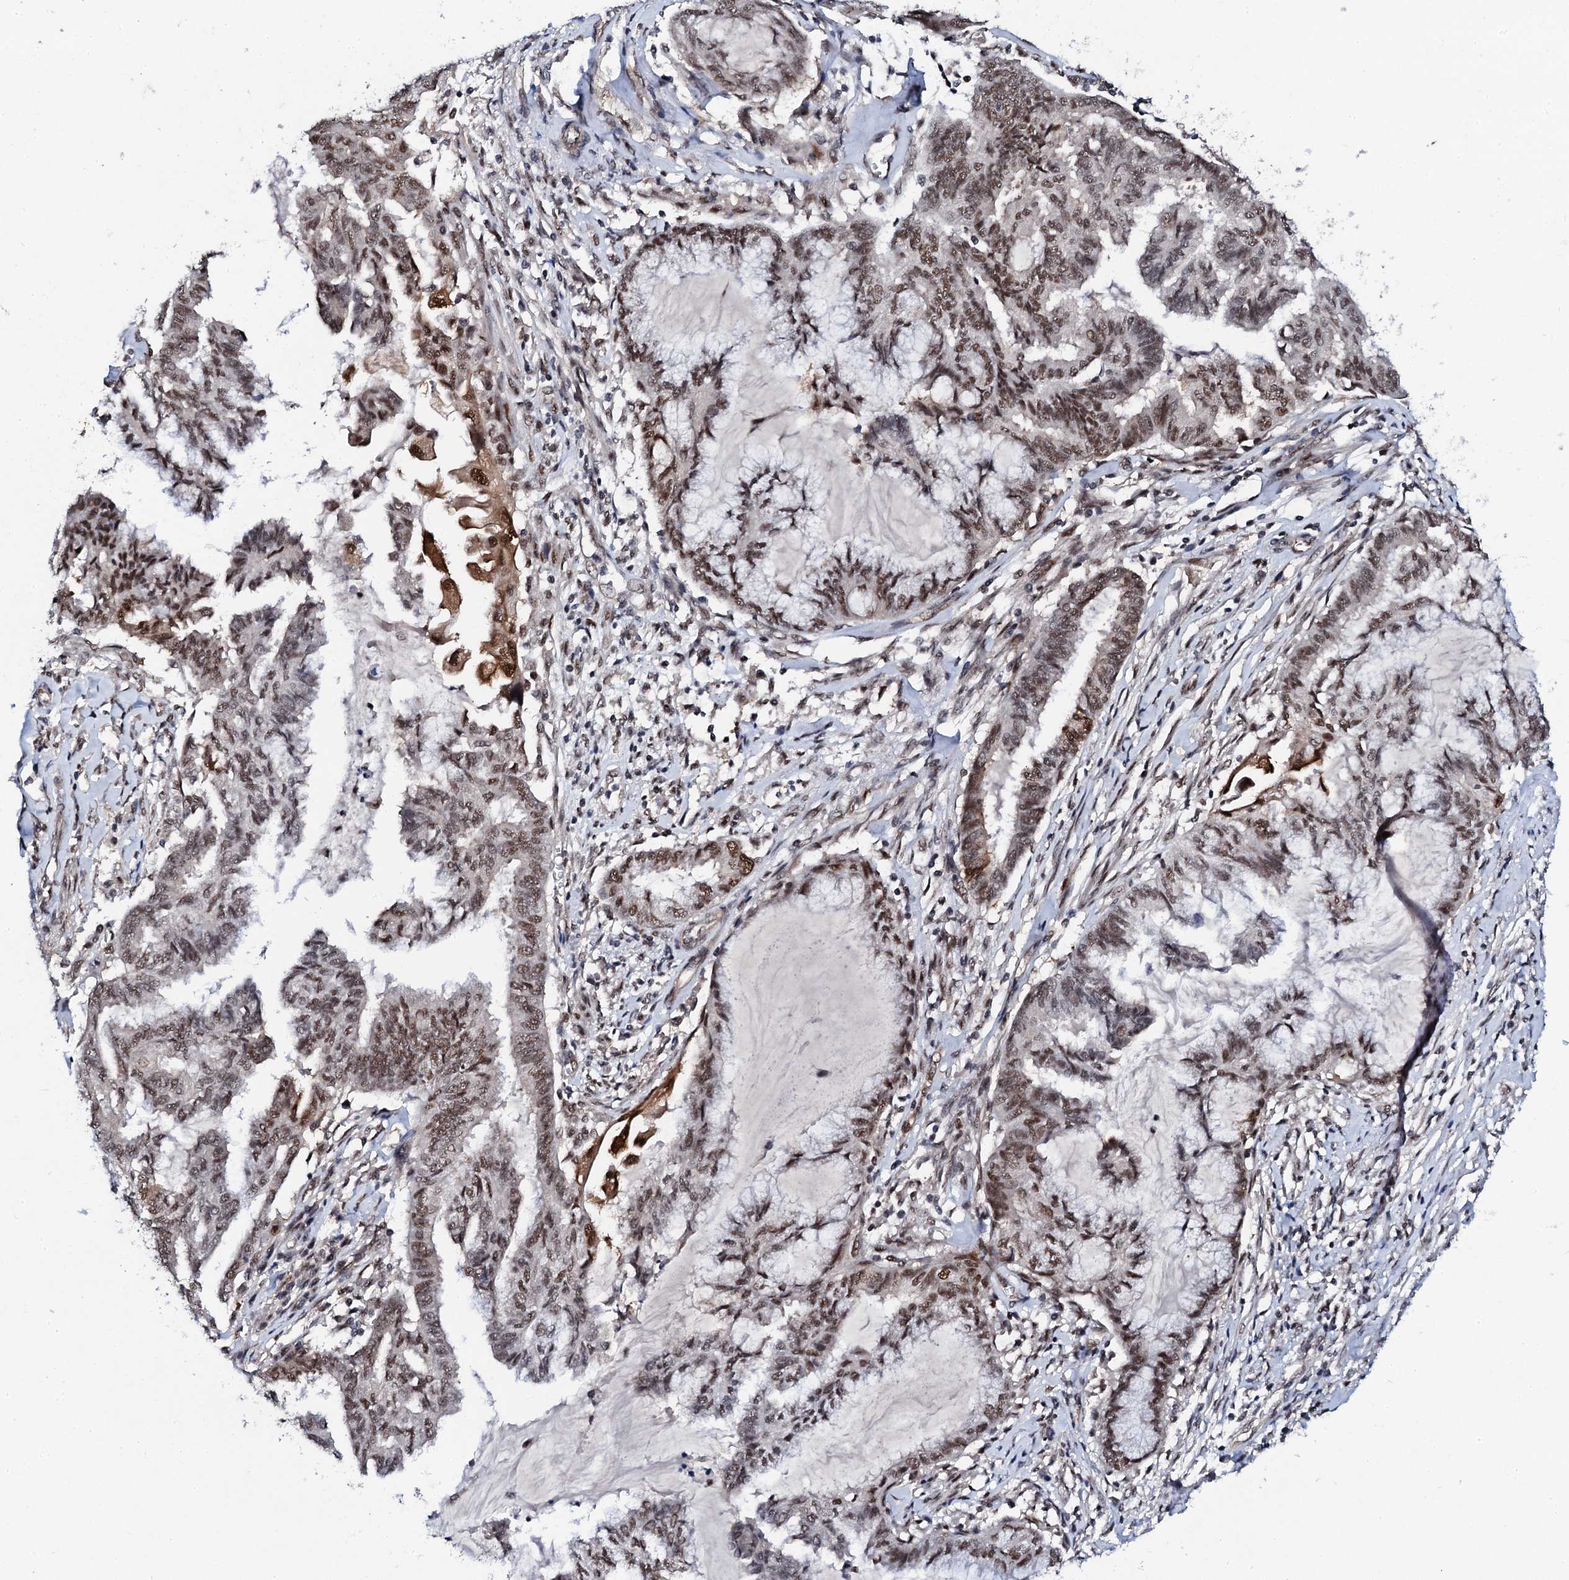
{"staining": {"intensity": "moderate", "quantity": ">75%", "location": "nuclear"}, "tissue": "endometrial cancer", "cell_type": "Tumor cells", "image_type": "cancer", "snomed": [{"axis": "morphology", "description": "Adenocarcinoma, NOS"}, {"axis": "topography", "description": "Endometrium"}], "caption": "Endometrial cancer stained for a protein reveals moderate nuclear positivity in tumor cells.", "gene": "CSTF3", "patient": {"sex": "female", "age": 86}}